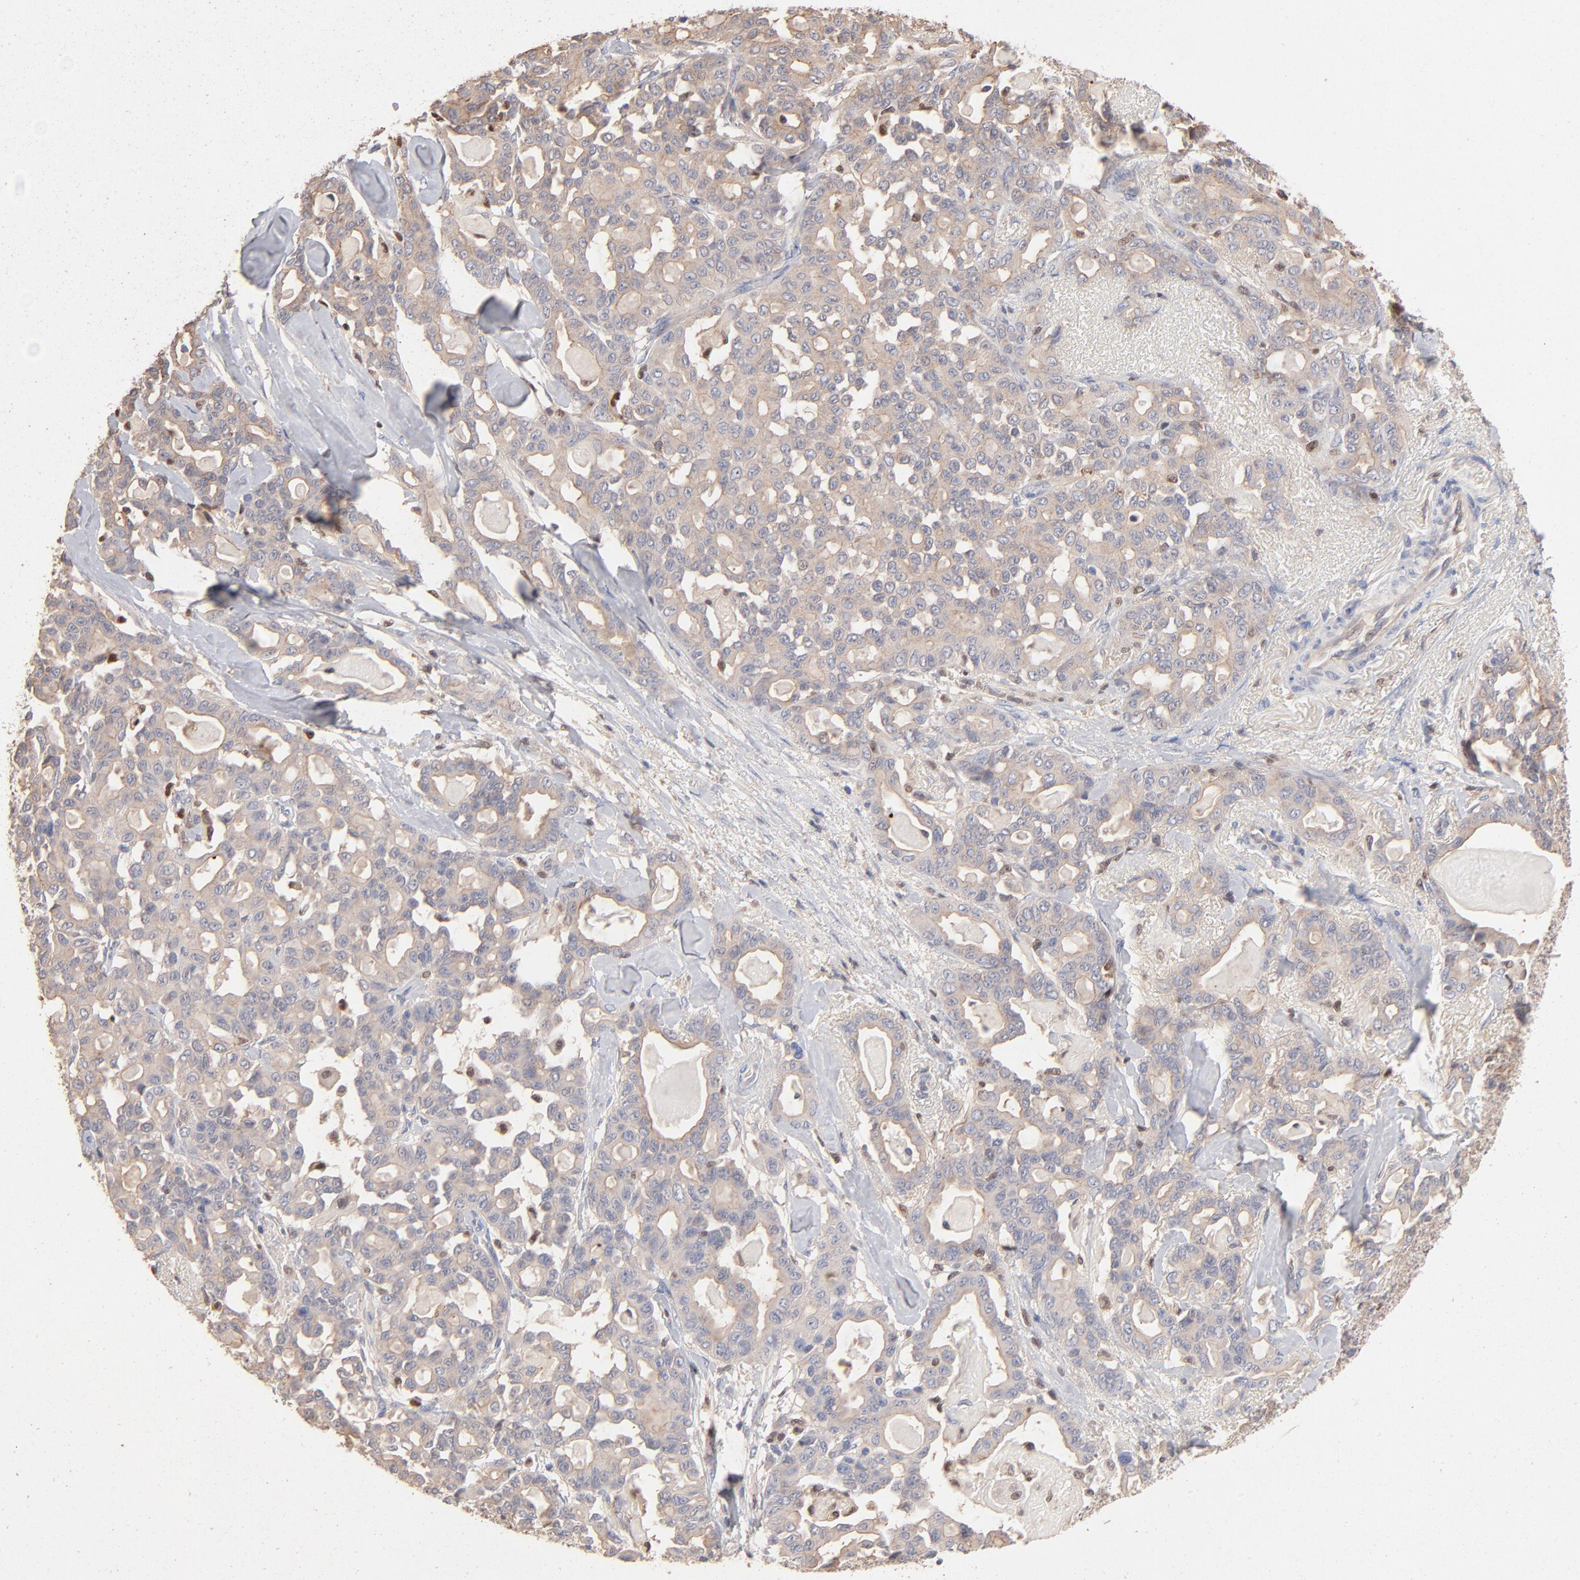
{"staining": {"intensity": "negative", "quantity": "none", "location": "none"}, "tissue": "pancreatic cancer", "cell_type": "Tumor cells", "image_type": "cancer", "snomed": [{"axis": "morphology", "description": "Adenocarcinoma, NOS"}, {"axis": "topography", "description": "Pancreas"}], "caption": "DAB immunohistochemical staining of pancreatic cancer exhibits no significant expression in tumor cells.", "gene": "ARHGEF6", "patient": {"sex": "male", "age": 63}}